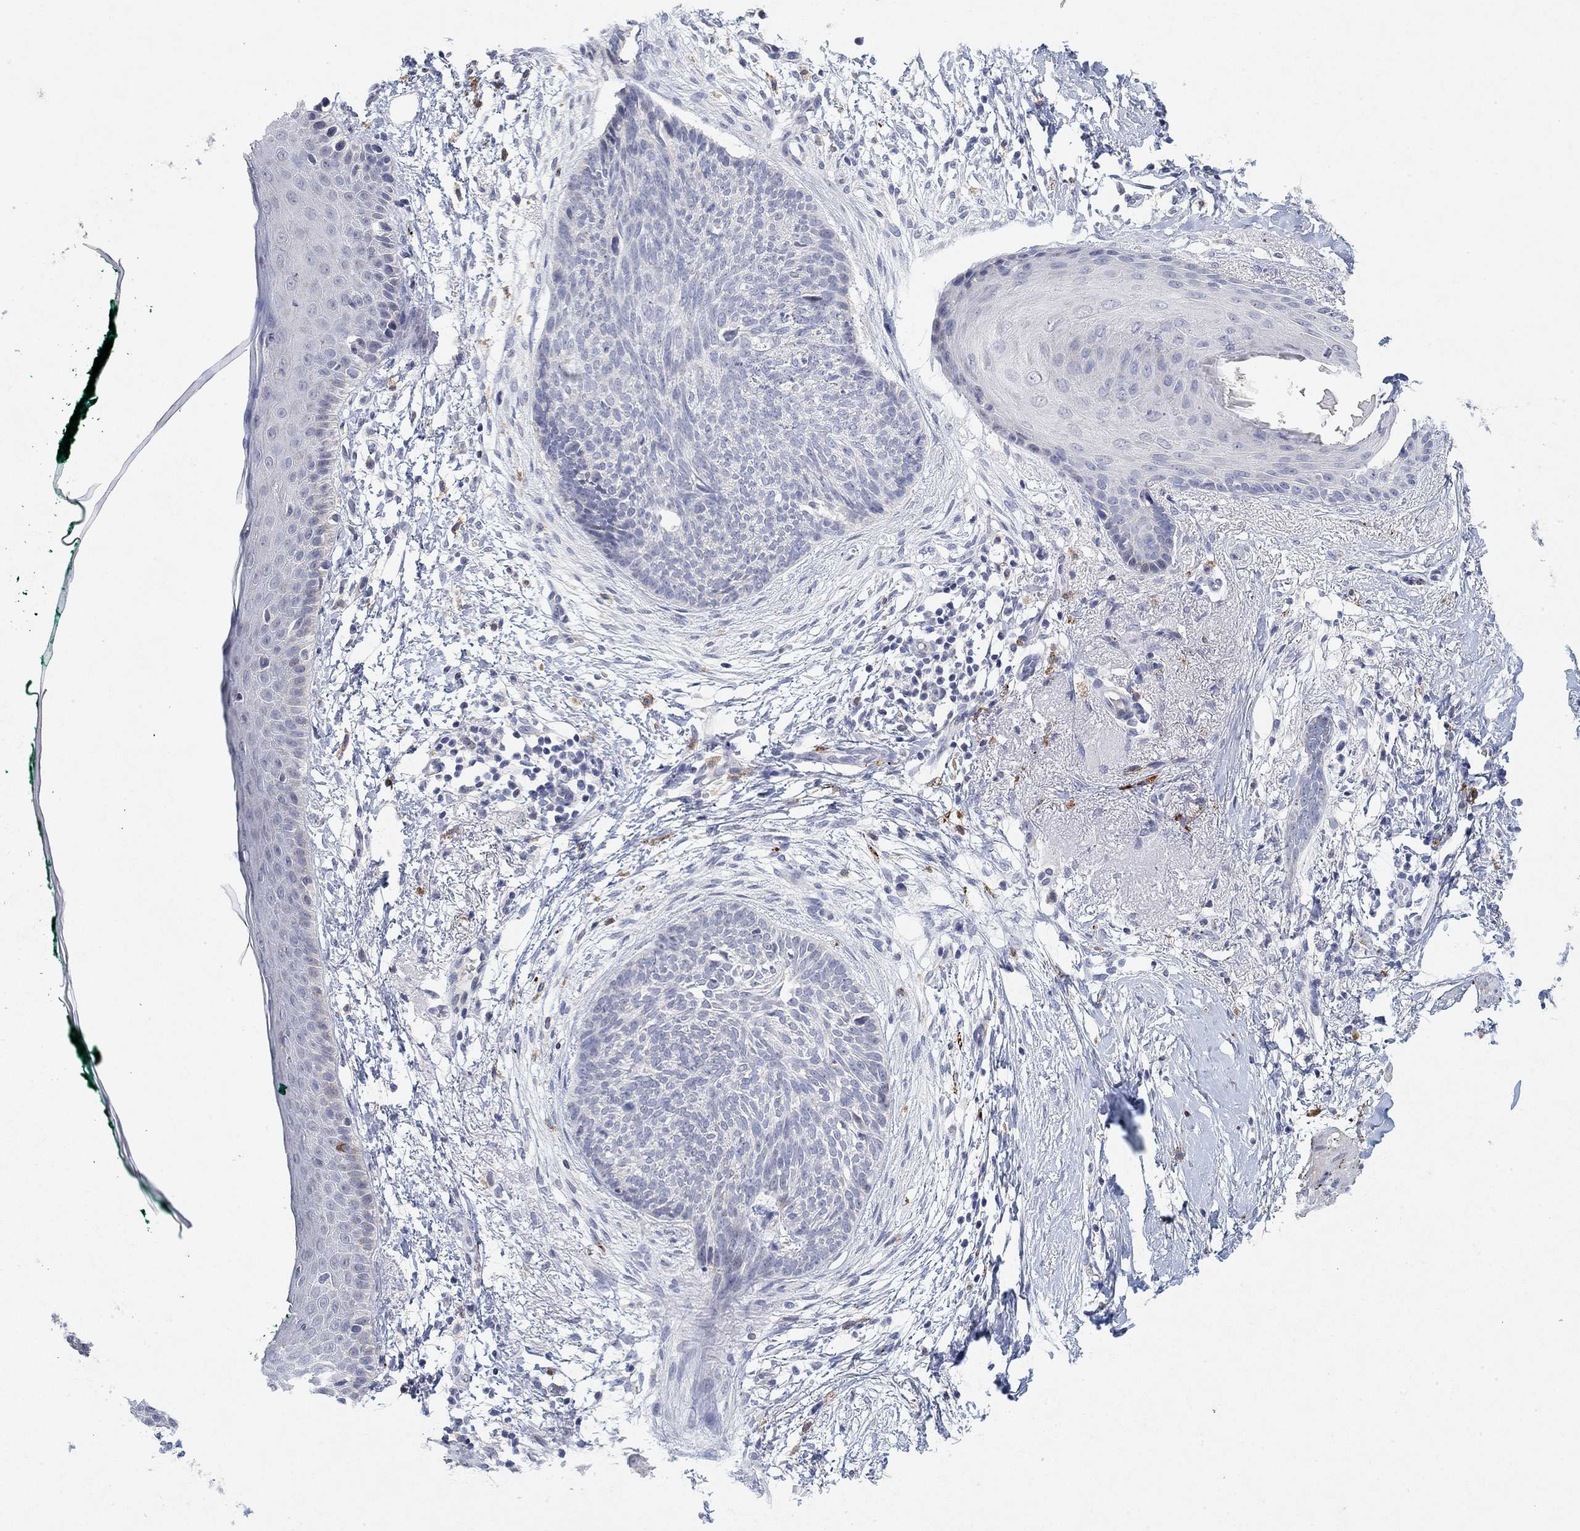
{"staining": {"intensity": "negative", "quantity": "none", "location": "none"}, "tissue": "skin cancer", "cell_type": "Tumor cells", "image_type": "cancer", "snomed": [{"axis": "morphology", "description": "Normal tissue, NOS"}, {"axis": "morphology", "description": "Basal cell carcinoma"}, {"axis": "topography", "description": "Skin"}], "caption": "IHC image of human skin cancer stained for a protein (brown), which reveals no staining in tumor cells. (DAB immunohistochemistry visualized using brightfield microscopy, high magnification).", "gene": "VAT1L", "patient": {"sex": "male", "age": 84}}